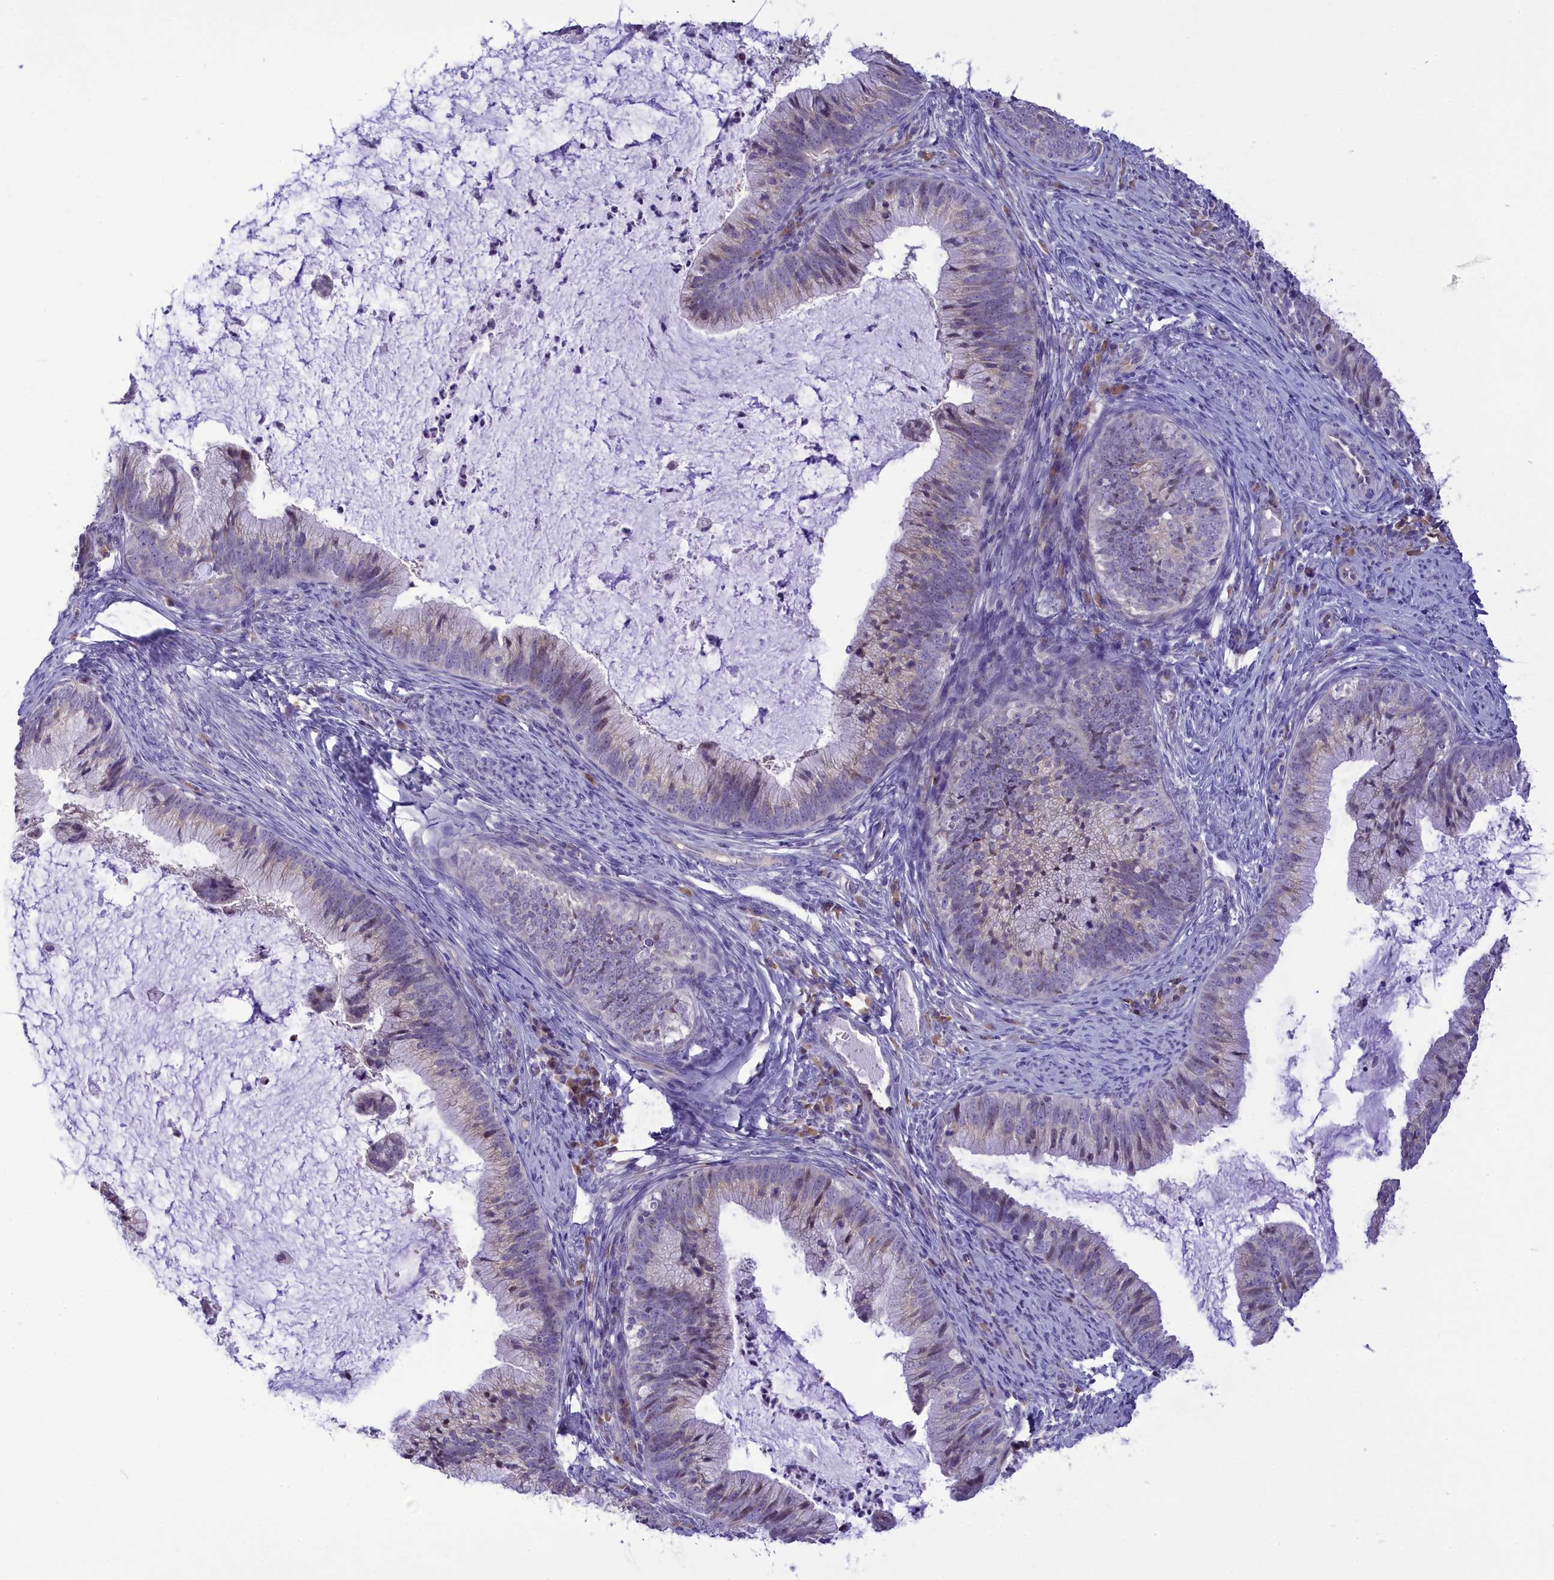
{"staining": {"intensity": "negative", "quantity": "none", "location": "none"}, "tissue": "cervical cancer", "cell_type": "Tumor cells", "image_type": "cancer", "snomed": [{"axis": "morphology", "description": "Adenocarcinoma, NOS"}, {"axis": "topography", "description": "Cervix"}], "caption": "This is an immunohistochemistry (IHC) image of cervical adenocarcinoma. There is no expression in tumor cells.", "gene": "DCAF16", "patient": {"sex": "female", "age": 36}}